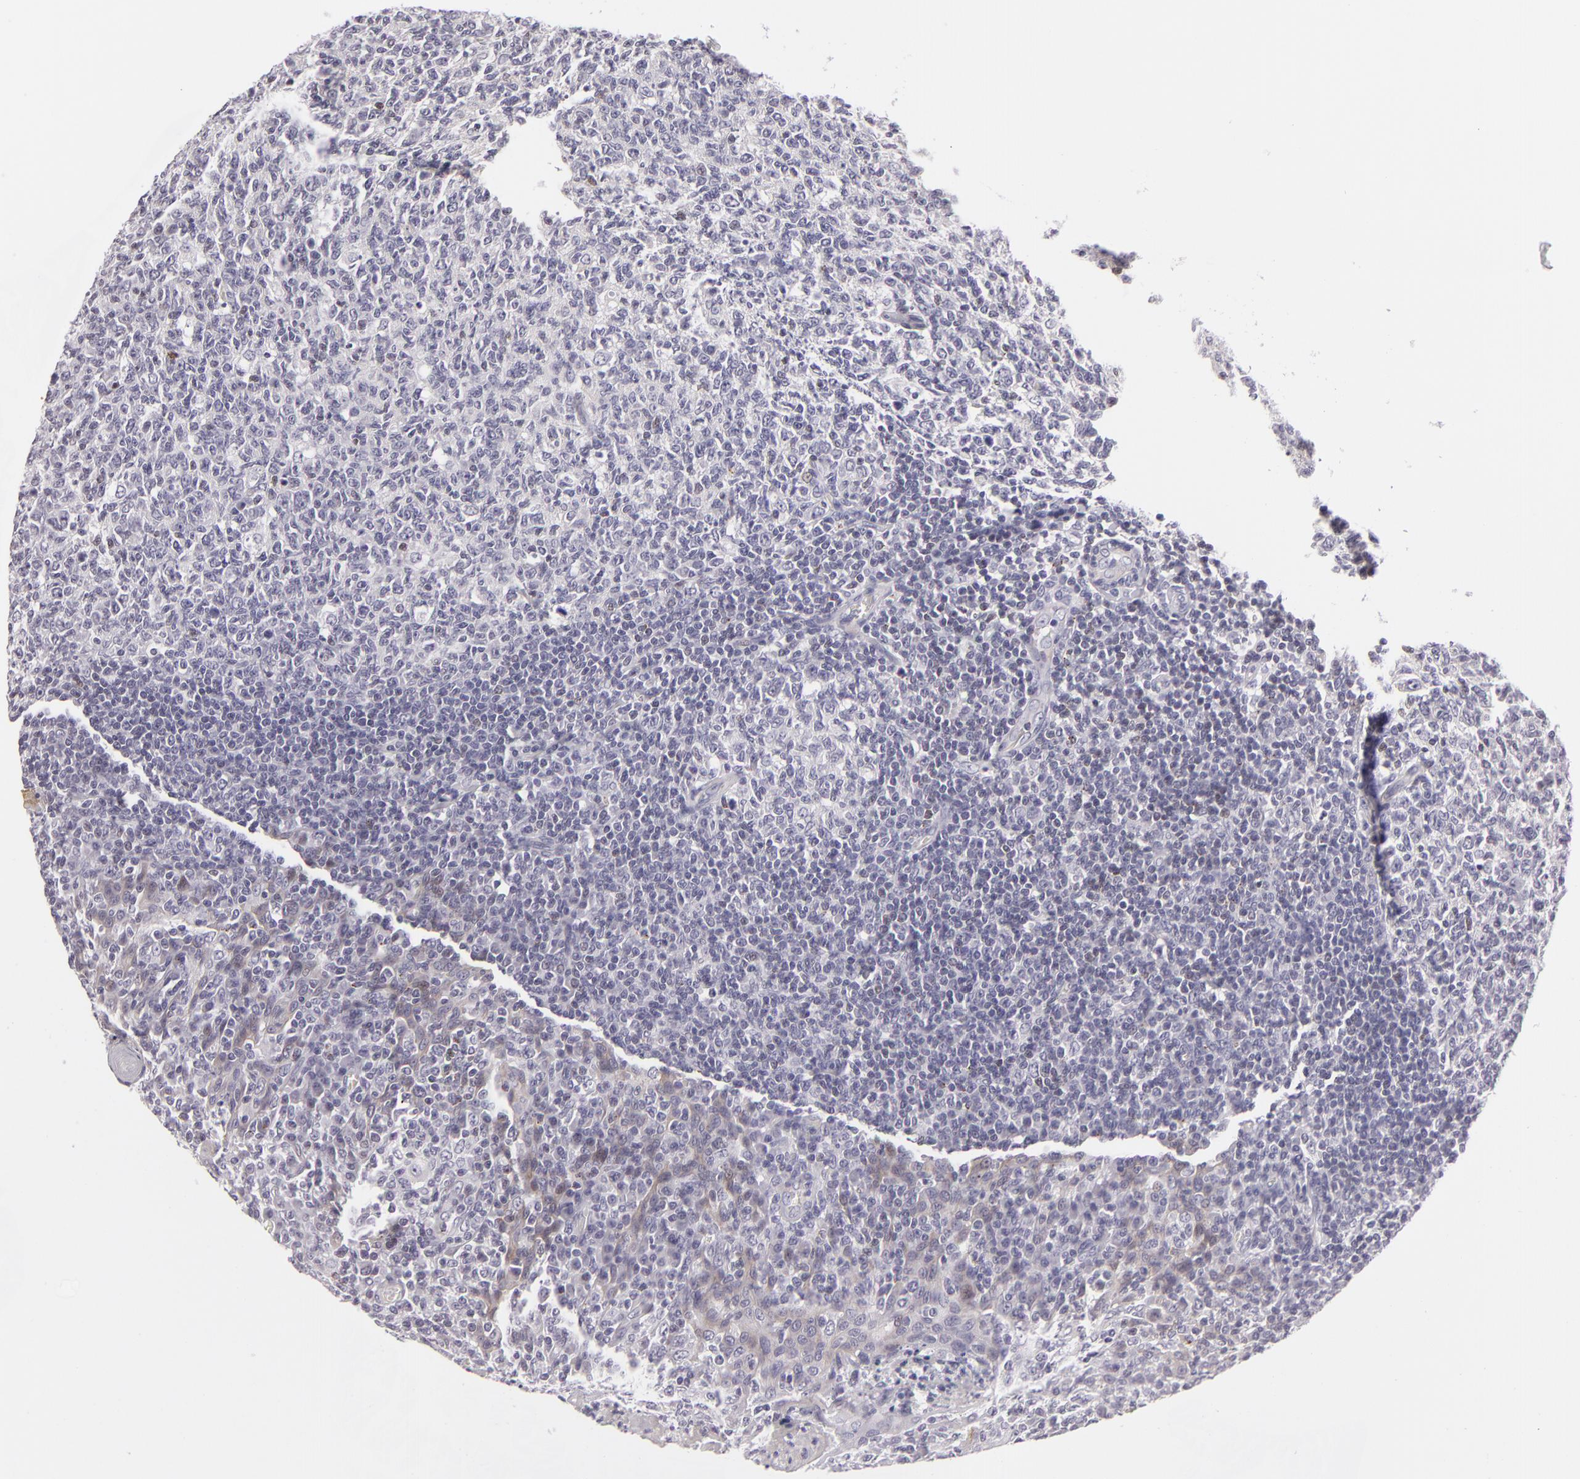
{"staining": {"intensity": "negative", "quantity": "none", "location": "none"}, "tissue": "tonsil", "cell_type": "Germinal center cells", "image_type": "normal", "snomed": [{"axis": "morphology", "description": "Normal tissue, NOS"}, {"axis": "topography", "description": "Tonsil"}], "caption": "A high-resolution histopathology image shows IHC staining of normal tonsil, which reveals no significant positivity in germinal center cells. (Stains: DAB (3,3'-diaminobenzidine) immunohistochemistry with hematoxylin counter stain, Microscopy: brightfield microscopy at high magnification).", "gene": "CTNNB1", "patient": {"sex": "male", "age": 6}}